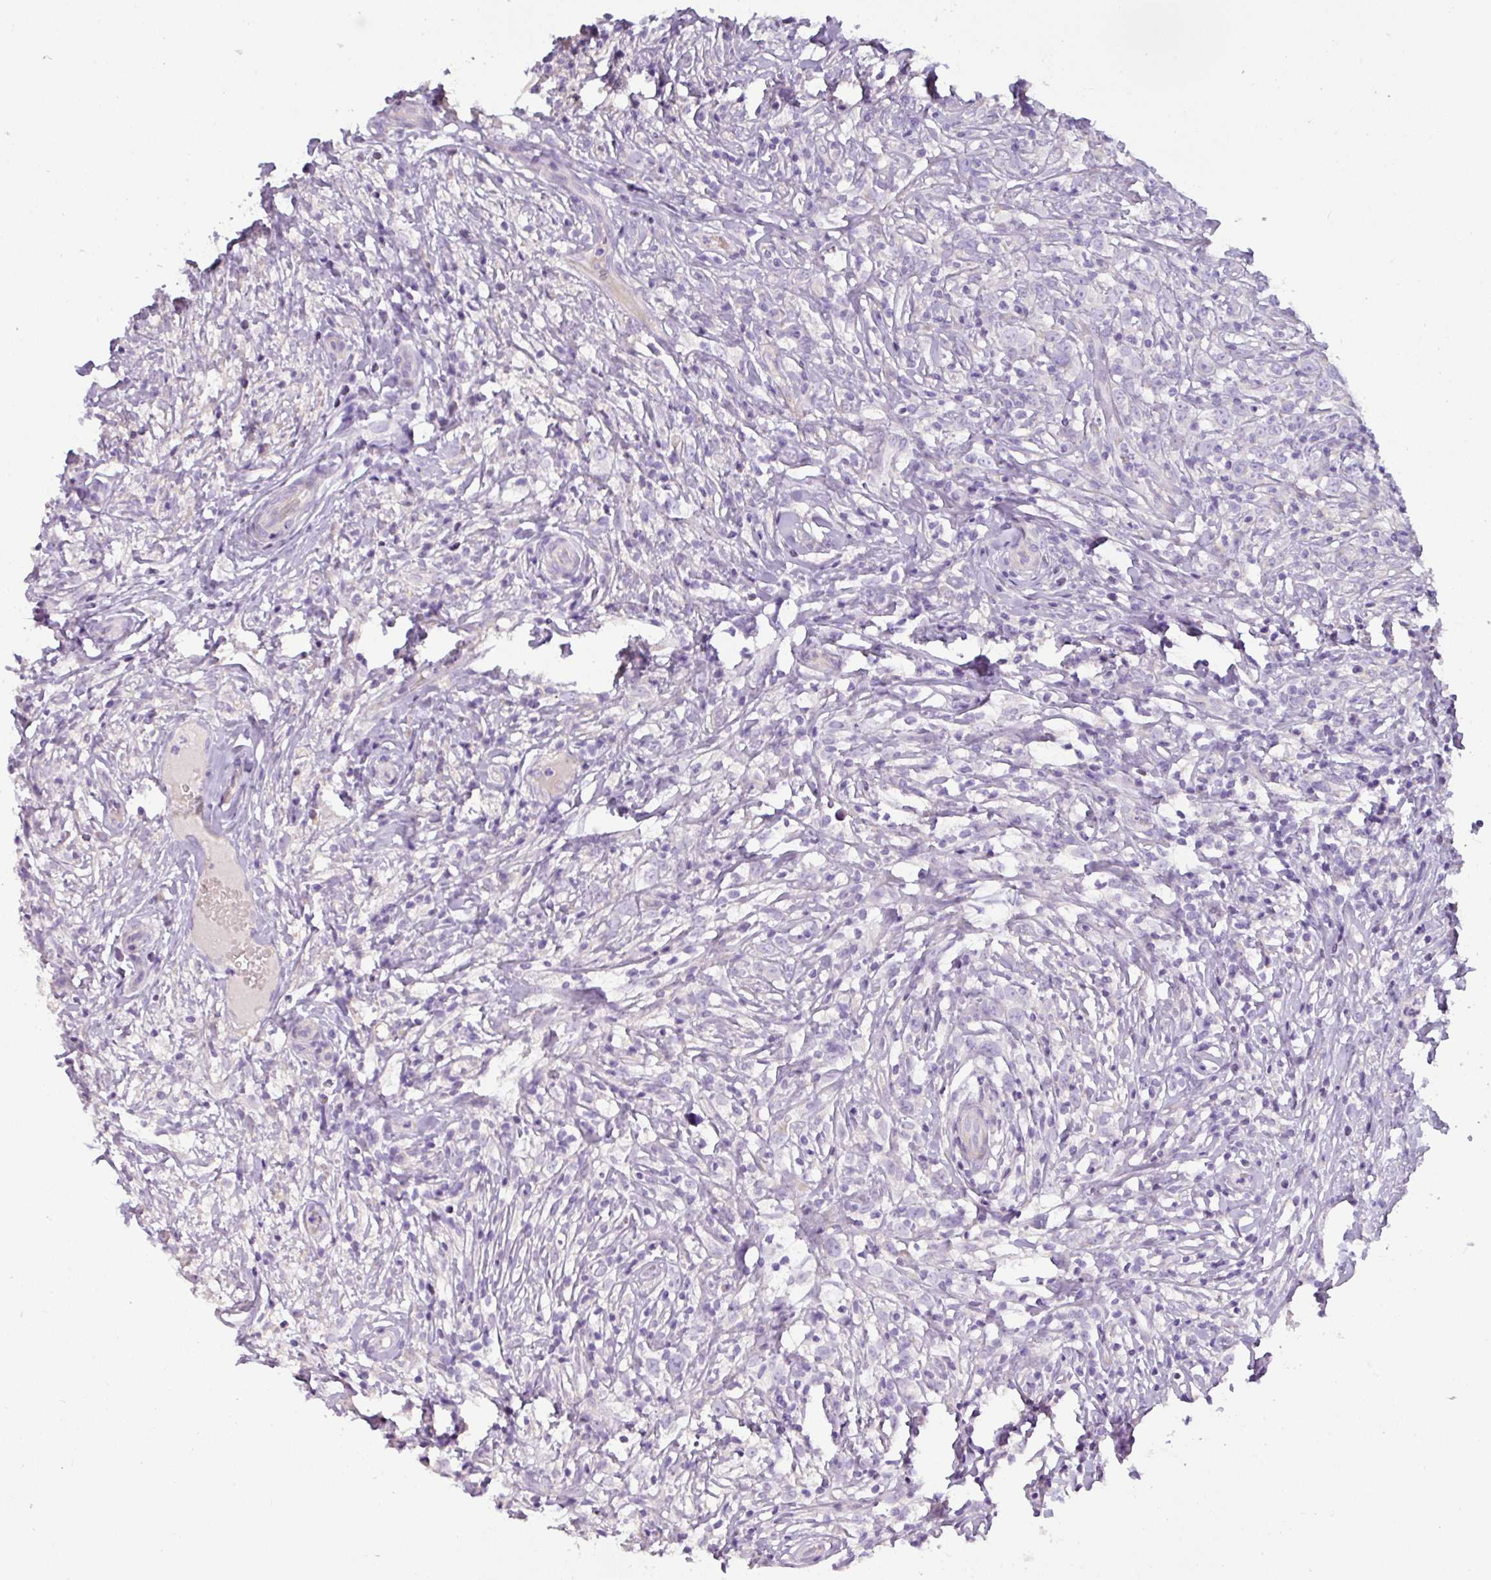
{"staining": {"intensity": "negative", "quantity": "none", "location": "none"}, "tissue": "lymphoma", "cell_type": "Tumor cells", "image_type": "cancer", "snomed": [{"axis": "morphology", "description": "Hodgkin's disease, NOS"}, {"axis": "topography", "description": "No Tissue"}], "caption": "DAB immunohistochemical staining of human lymphoma exhibits no significant staining in tumor cells. (DAB (3,3'-diaminobenzidine) immunohistochemistry (IHC), high magnification).", "gene": "RGS16", "patient": {"sex": "female", "age": 21}}